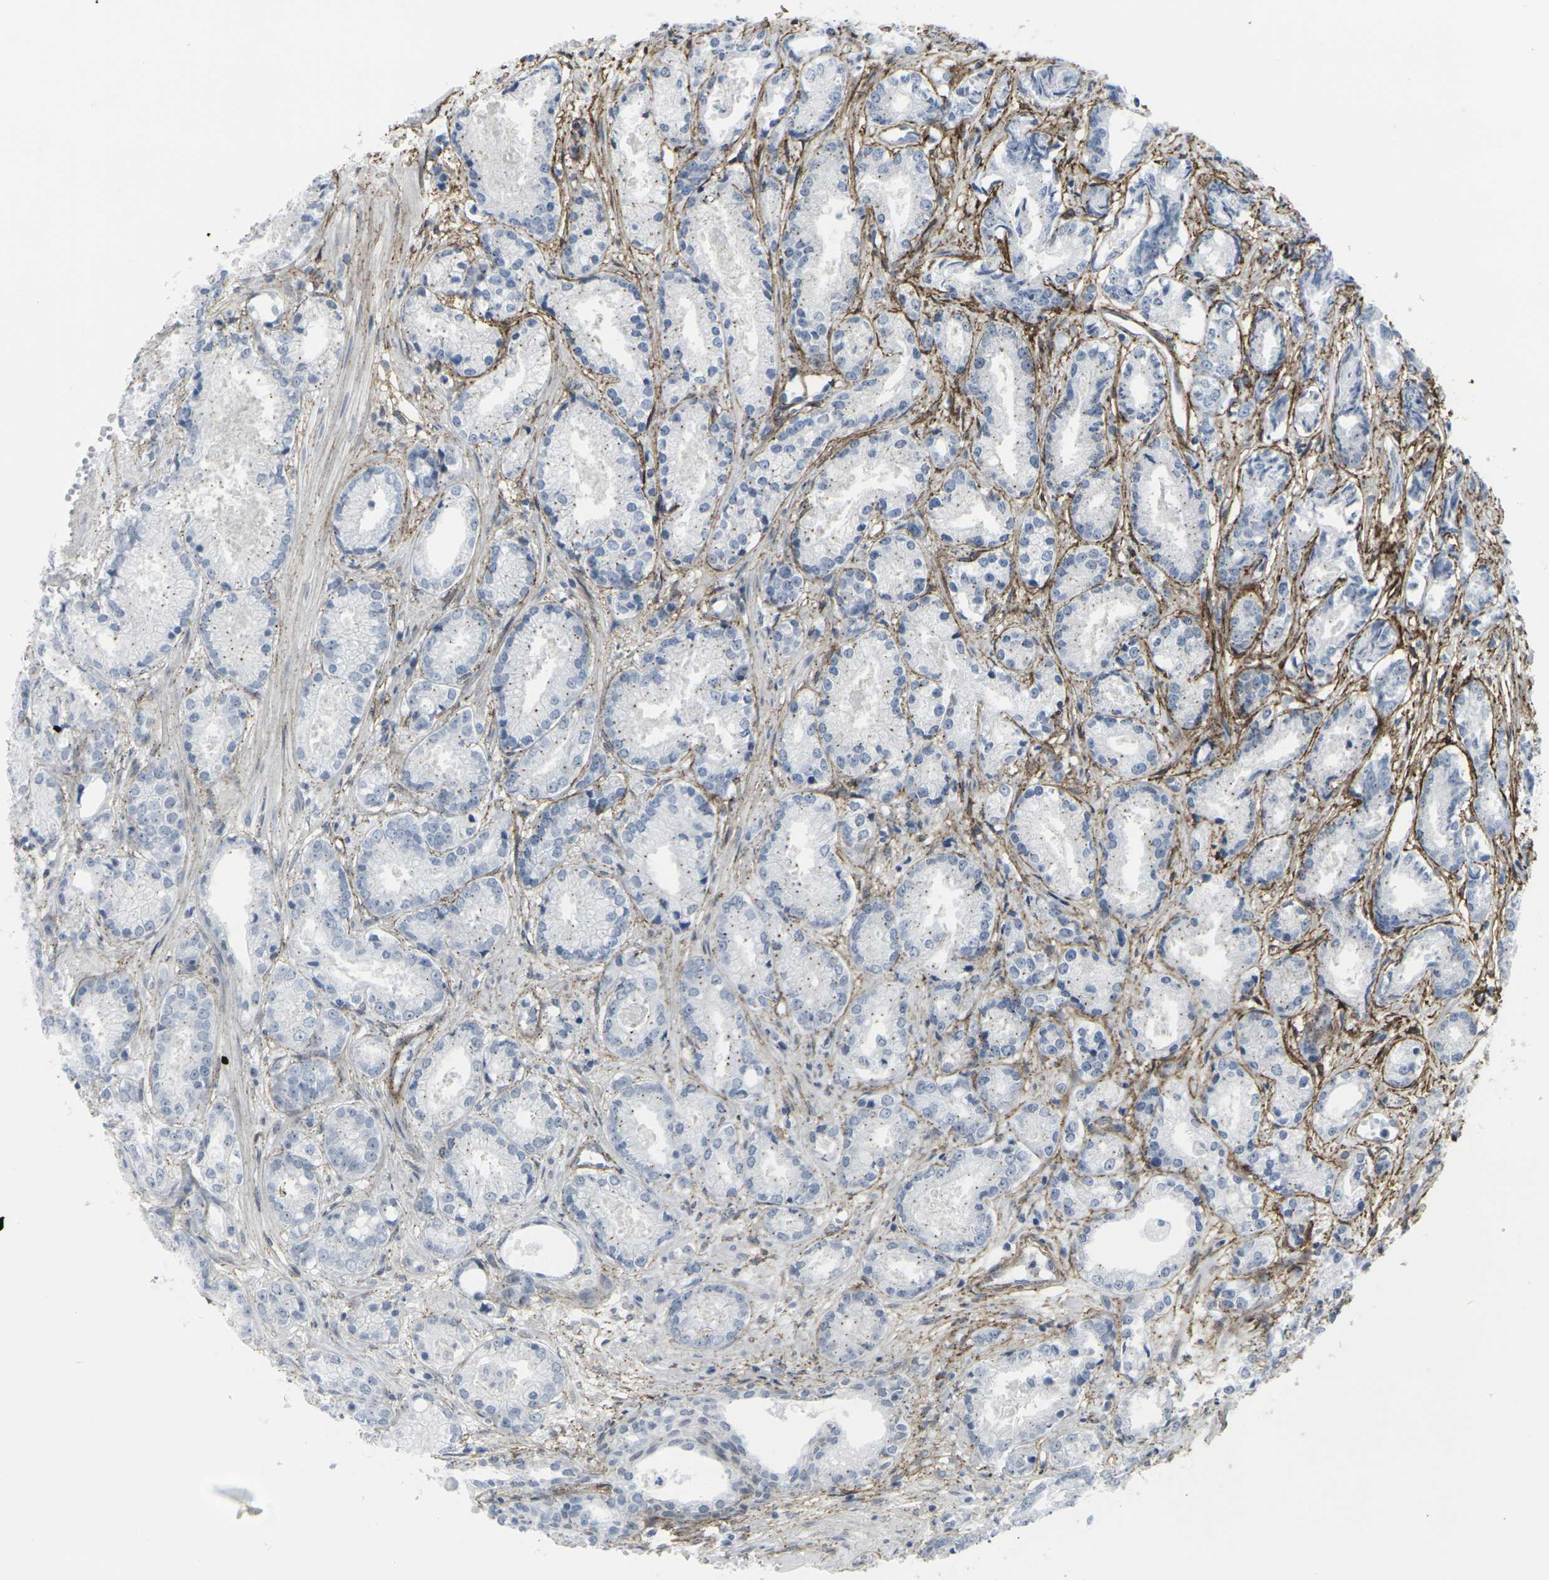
{"staining": {"intensity": "negative", "quantity": "none", "location": "none"}, "tissue": "prostate cancer", "cell_type": "Tumor cells", "image_type": "cancer", "snomed": [{"axis": "morphology", "description": "Adenocarcinoma, Low grade"}, {"axis": "topography", "description": "Prostate"}], "caption": "Adenocarcinoma (low-grade) (prostate) was stained to show a protein in brown. There is no significant staining in tumor cells.", "gene": "CDH11", "patient": {"sex": "male", "age": 72}}